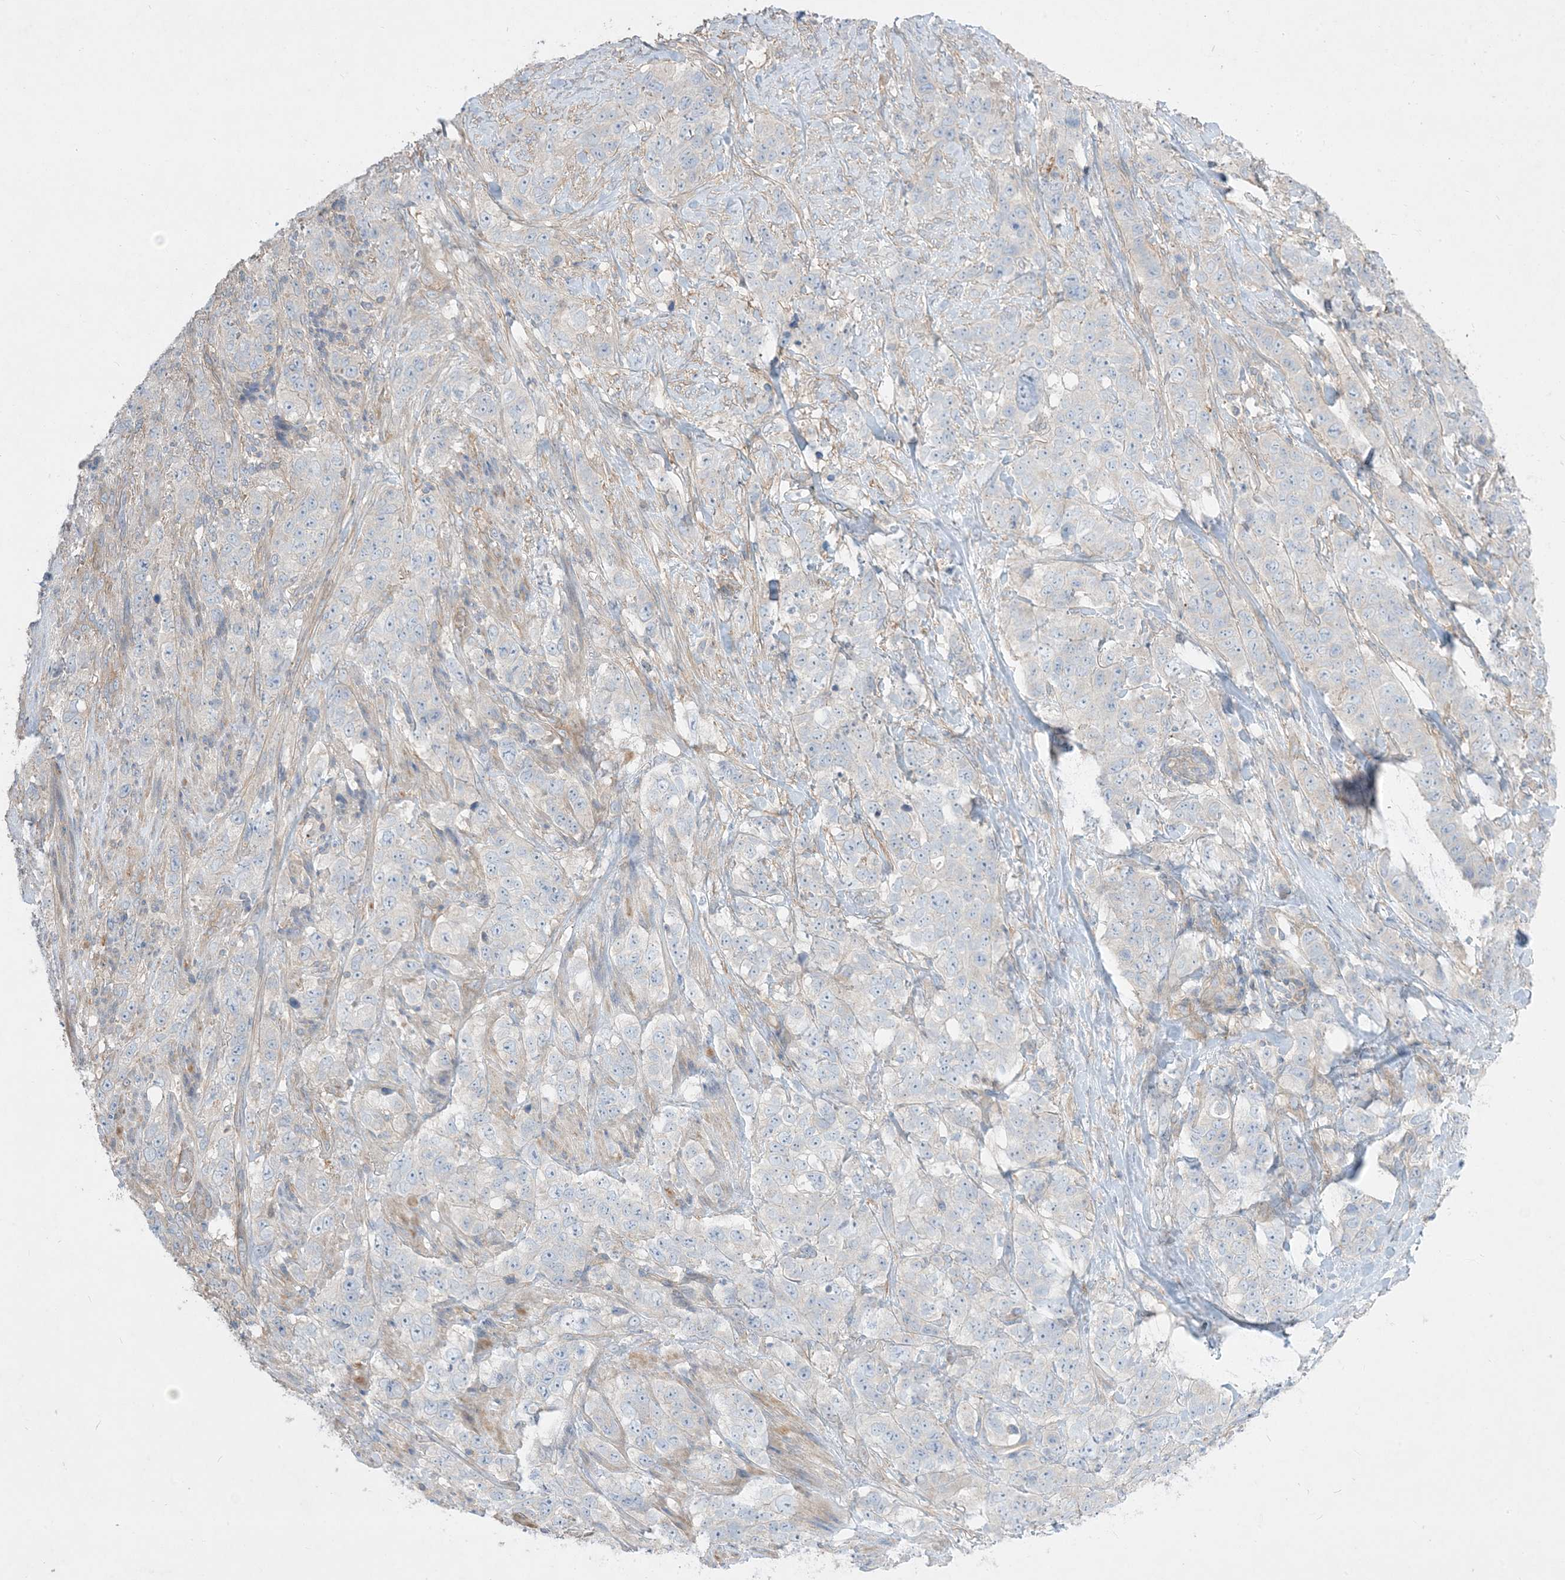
{"staining": {"intensity": "negative", "quantity": "none", "location": "none"}, "tissue": "stomach cancer", "cell_type": "Tumor cells", "image_type": "cancer", "snomed": [{"axis": "morphology", "description": "Adenocarcinoma, NOS"}, {"axis": "topography", "description": "Stomach"}], "caption": "Immunohistochemistry (IHC) of human adenocarcinoma (stomach) shows no staining in tumor cells.", "gene": "ARHGEF9", "patient": {"sex": "male", "age": 48}}